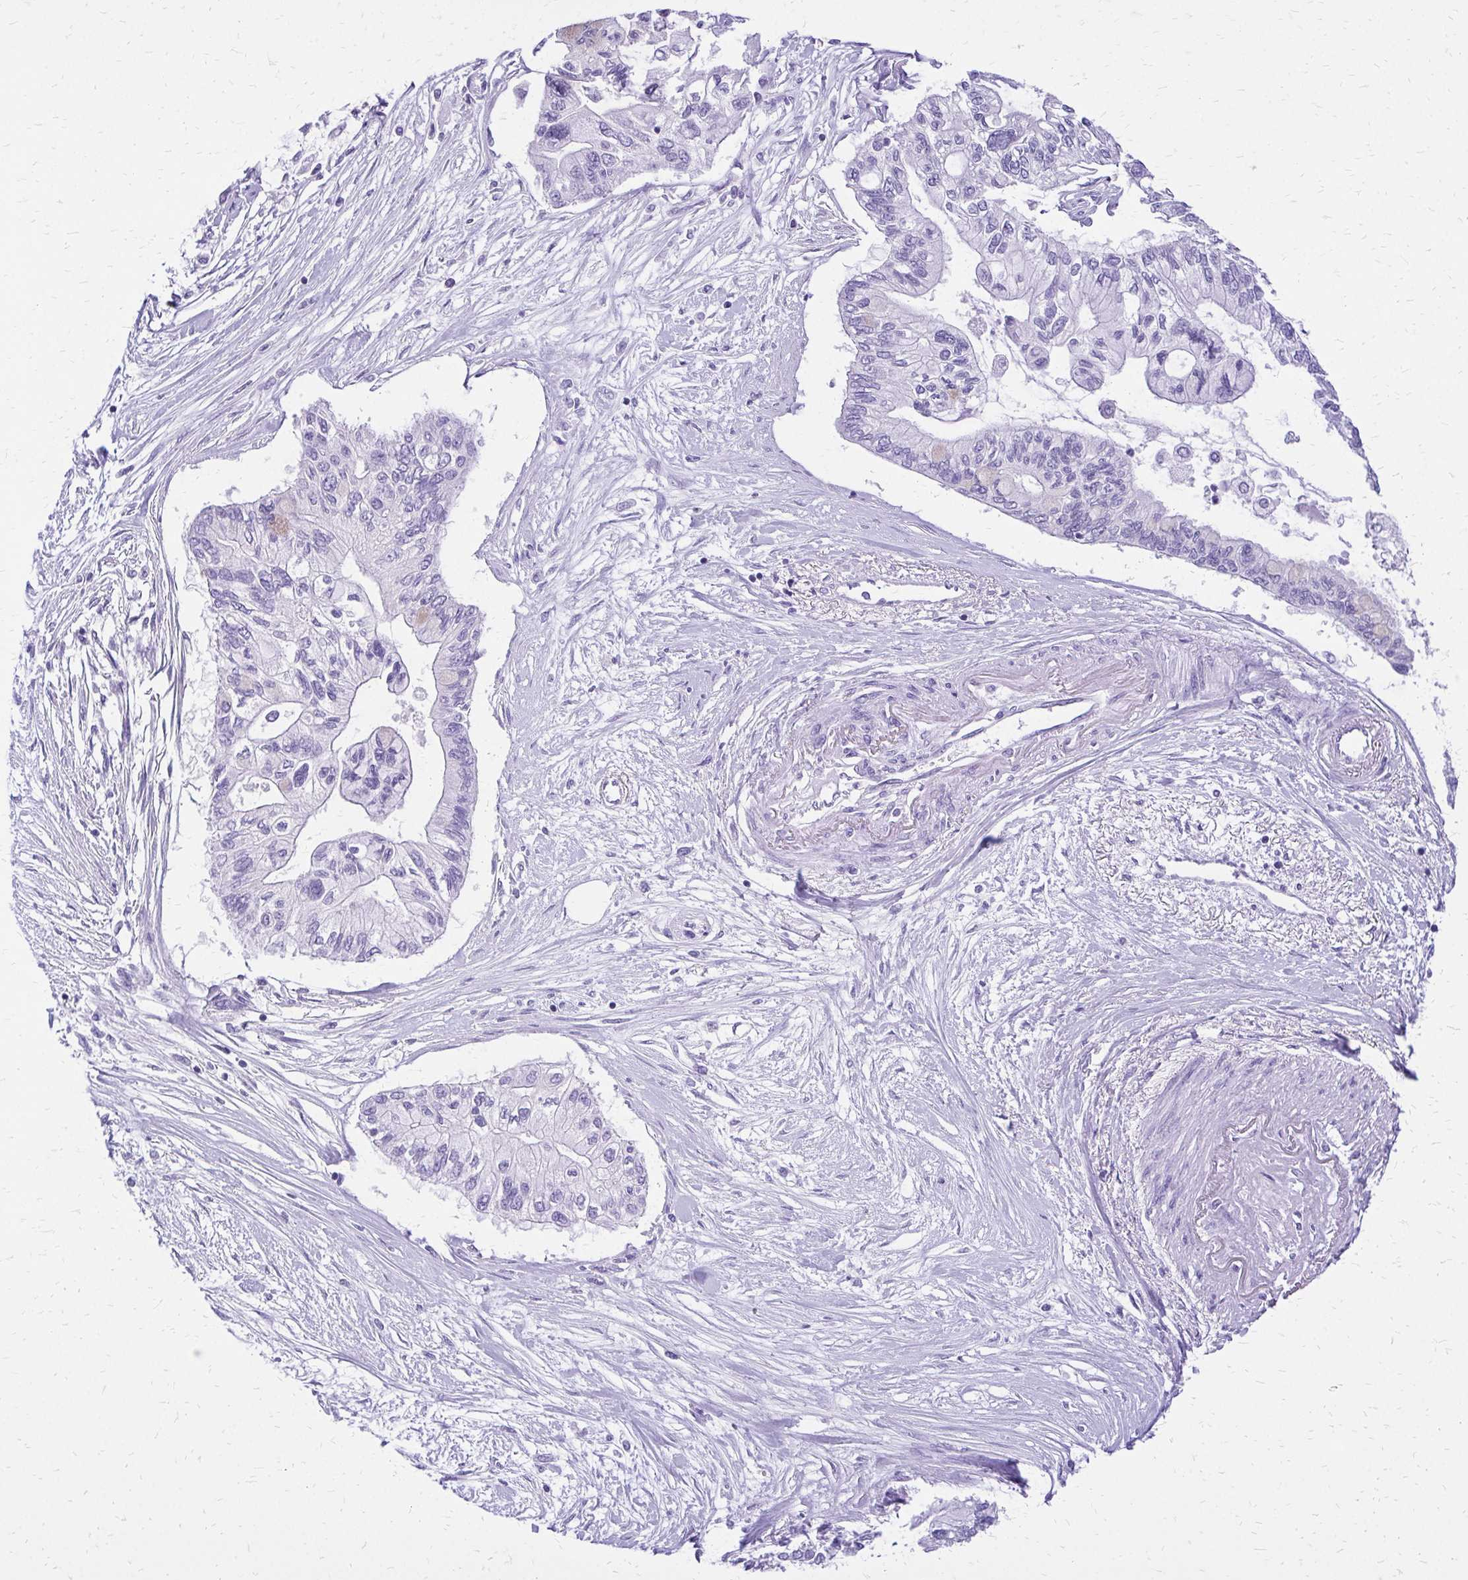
{"staining": {"intensity": "negative", "quantity": "none", "location": "none"}, "tissue": "pancreatic cancer", "cell_type": "Tumor cells", "image_type": "cancer", "snomed": [{"axis": "morphology", "description": "Adenocarcinoma, NOS"}, {"axis": "topography", "description": "Pancreas"}], "caption": "There is no significant expression in tumor cells of pancreatic cancer (adenocarcinoma). (DAB (3,3'-diaminobenzidine) IHC visualized using brightfield microscopy, high magnification).", "gene": "SLC32A1", "patient": {"sex": "female", "age": 77}}